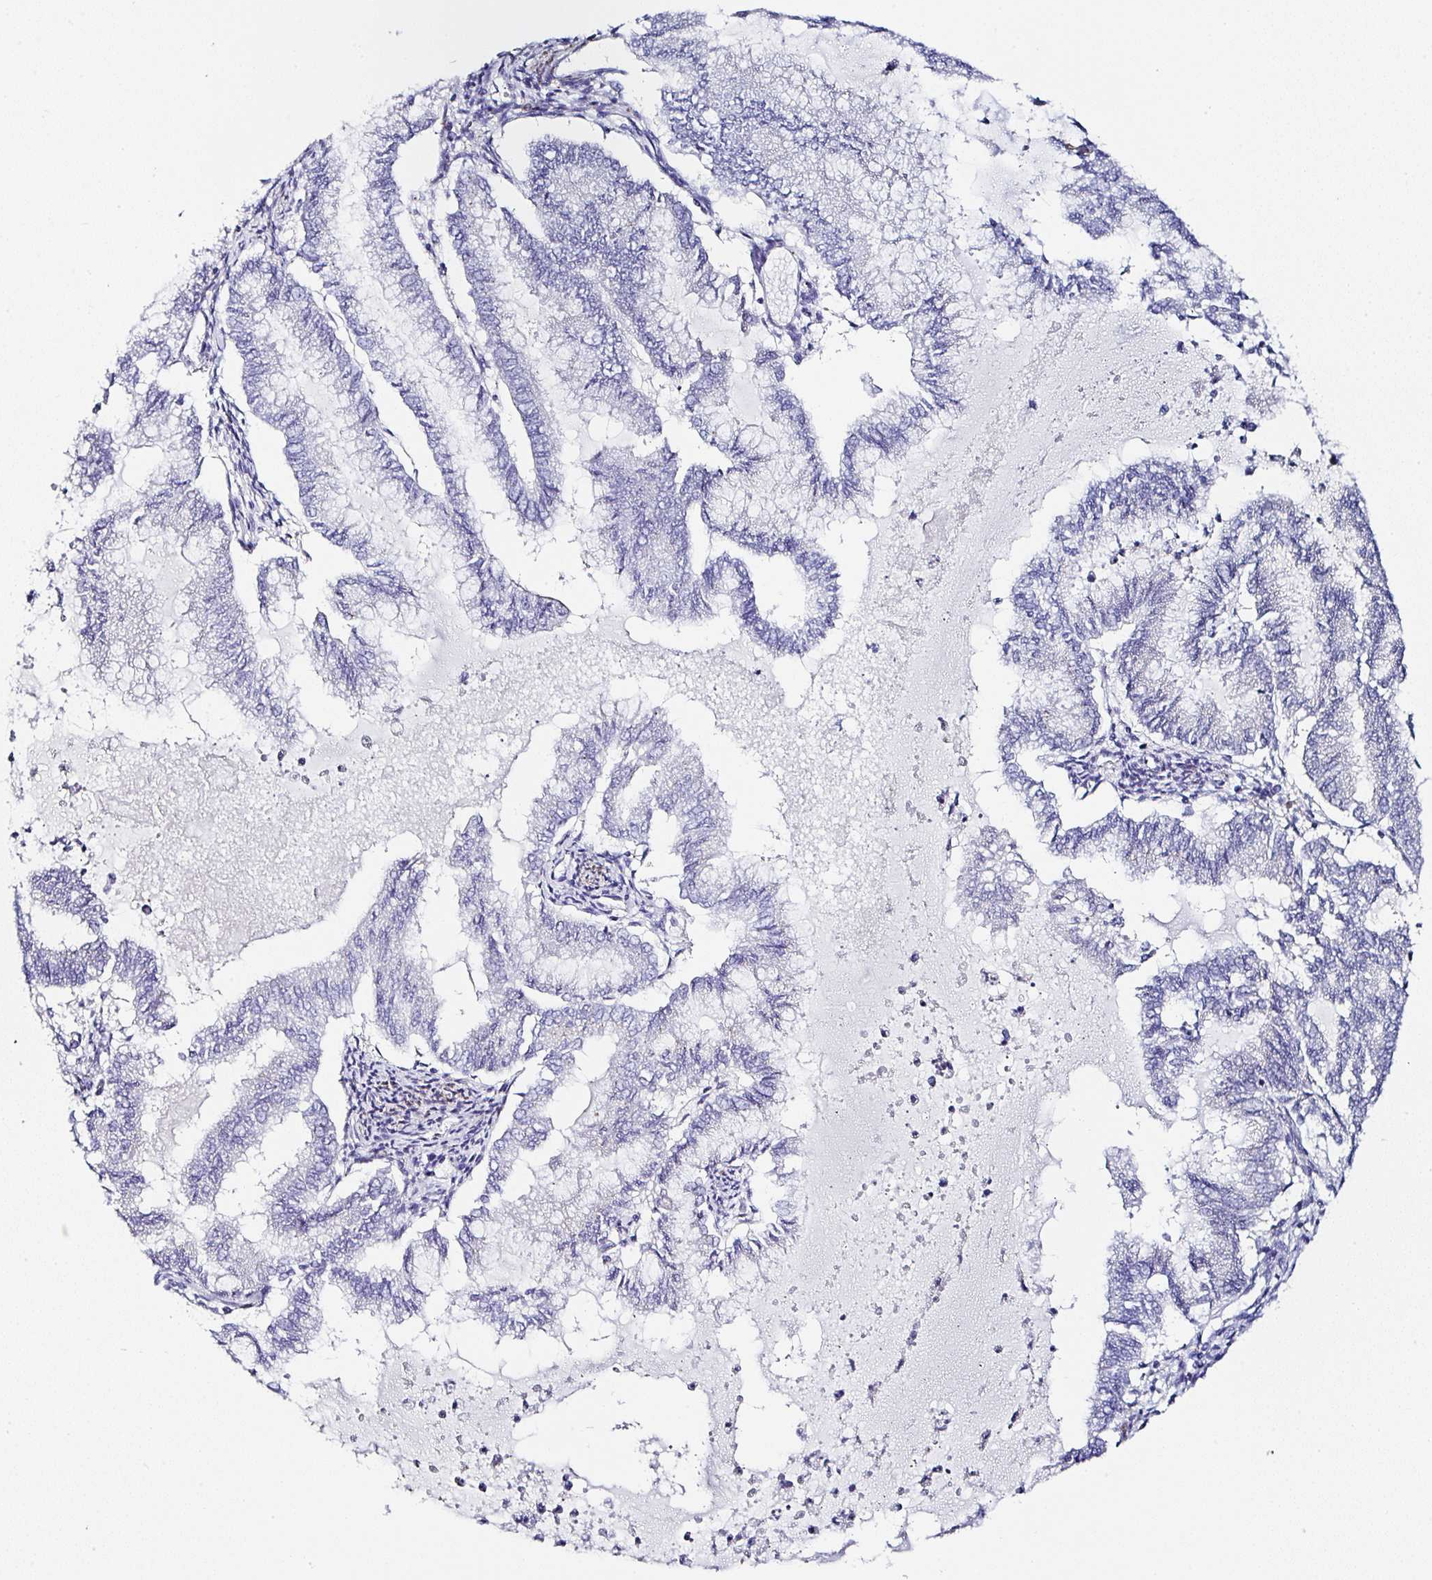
{"staining": {"intensity": "negative", "quantity": "none", "location": "none"}, "tissue": "endometrial cancer", "cell_type": "Tumor cells", "image_type": "cancer", "snomed": [{"axis": "morphology", "description": "Adenocarcinoma, NOS"}, {"axis": "topography", "description": "Endometrium"}], "caption": "This is an IHC image of human adenocarcinoma (endometrial). There is no expression in tumor cells.", "gene": "PPFIA4", "patient": {"sex": "female", "age": 79}}